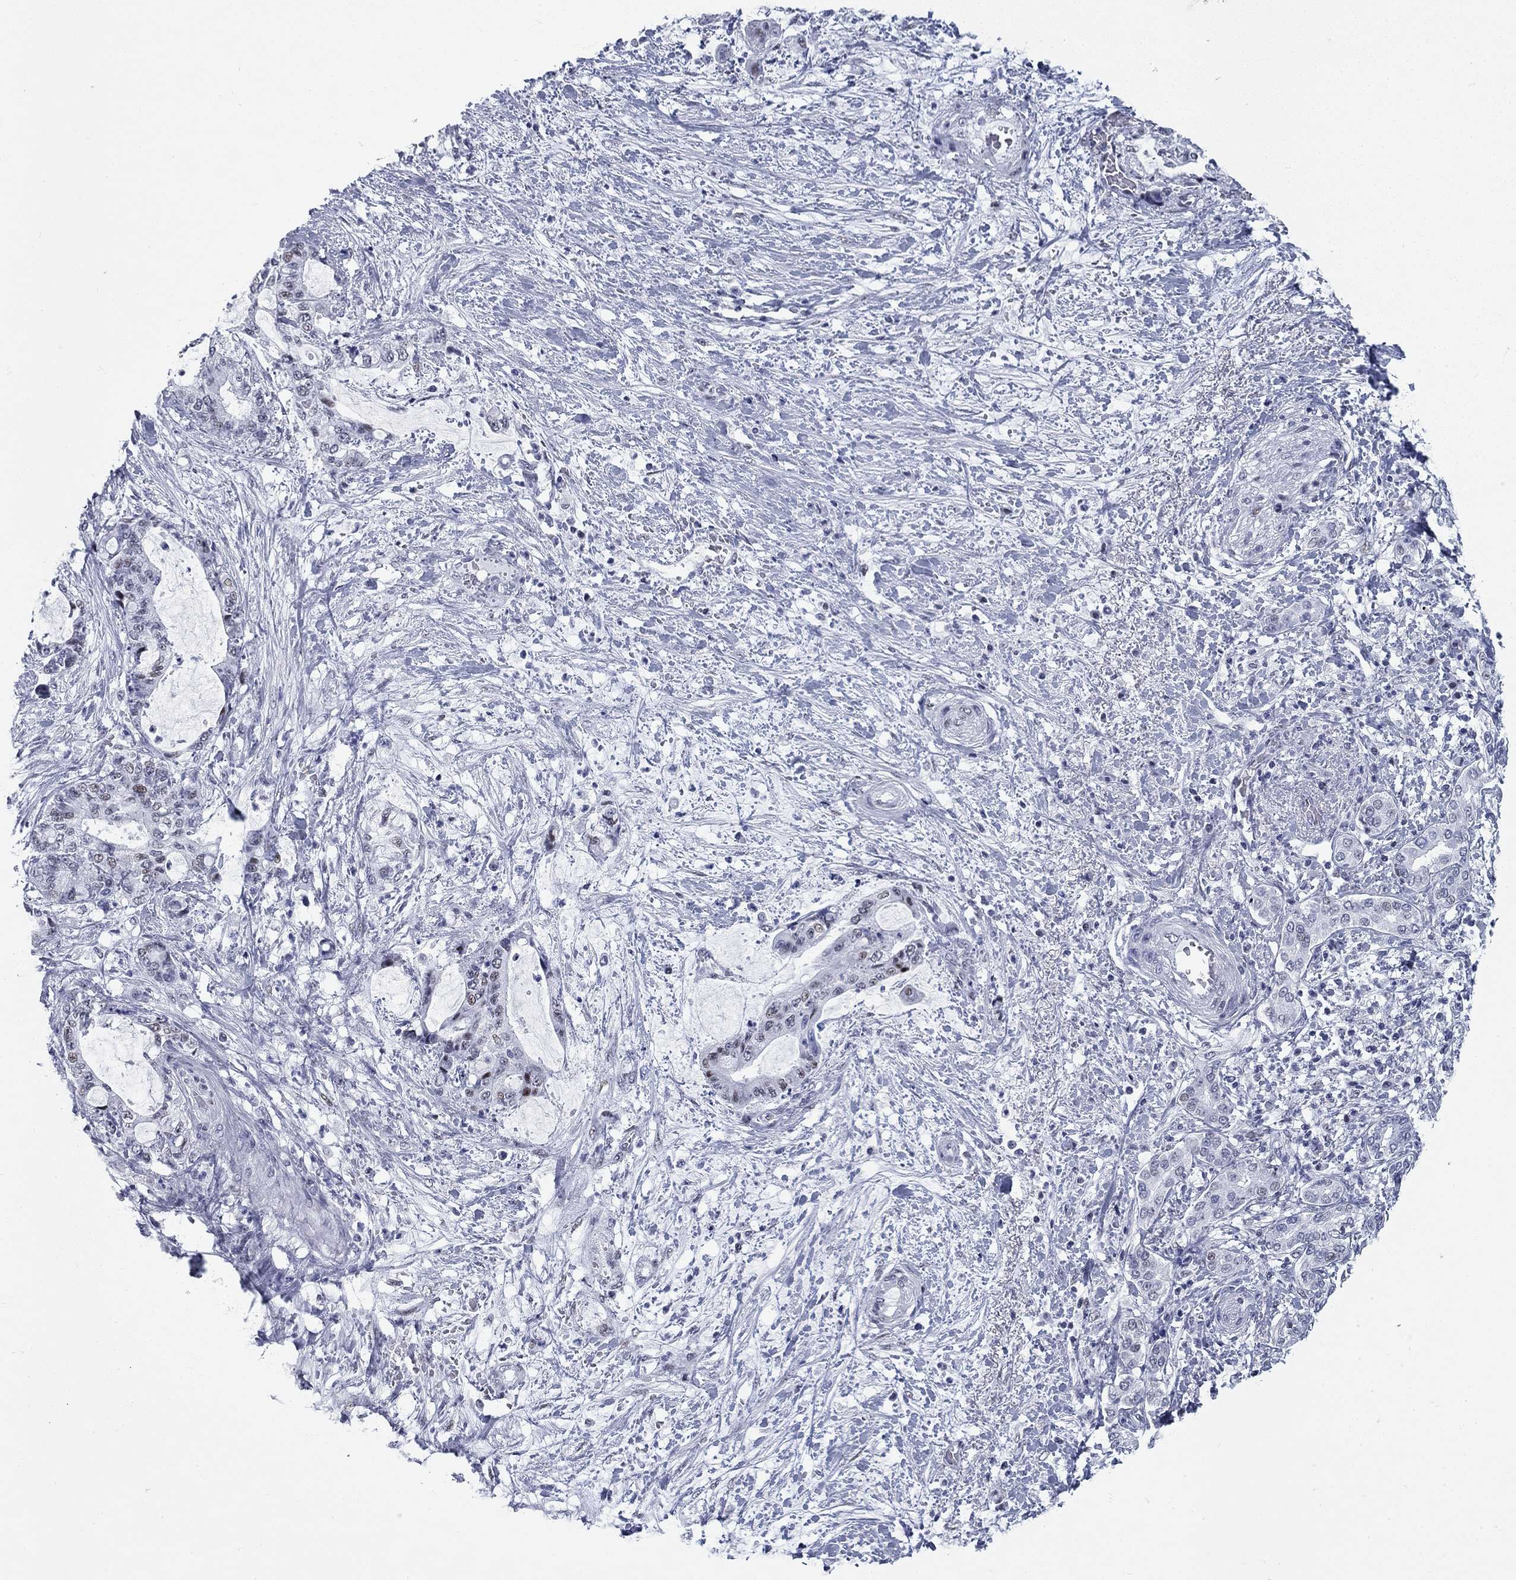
{"staining": {"intensity": "moderate", "quantity": "<25%", "location": "nuclear"}, "tissue": "liver cancer", "cell_type": "Tumor cells", "image_type": "cancer", "snomed": [{"axis": "morphology", "description": "Normal tissue, NOS"}, {"axis": "morphology", "description": "Cholangiocarcinoma"}, {"axis": "topography", "description": "Liver"}, {"axis": "topography", "description": "Peripheral nerve tissue"}], "caption": "DAB (3,3'-diaminobenzidine) immunohistochemical staining of human liver cancer (cholangiocarcinoma) reveals moderate nuclear protein staining in approximately <25% of tumor cells.", "gene": "ASF1B", "patient": {"sex": "female", "age": 73}}